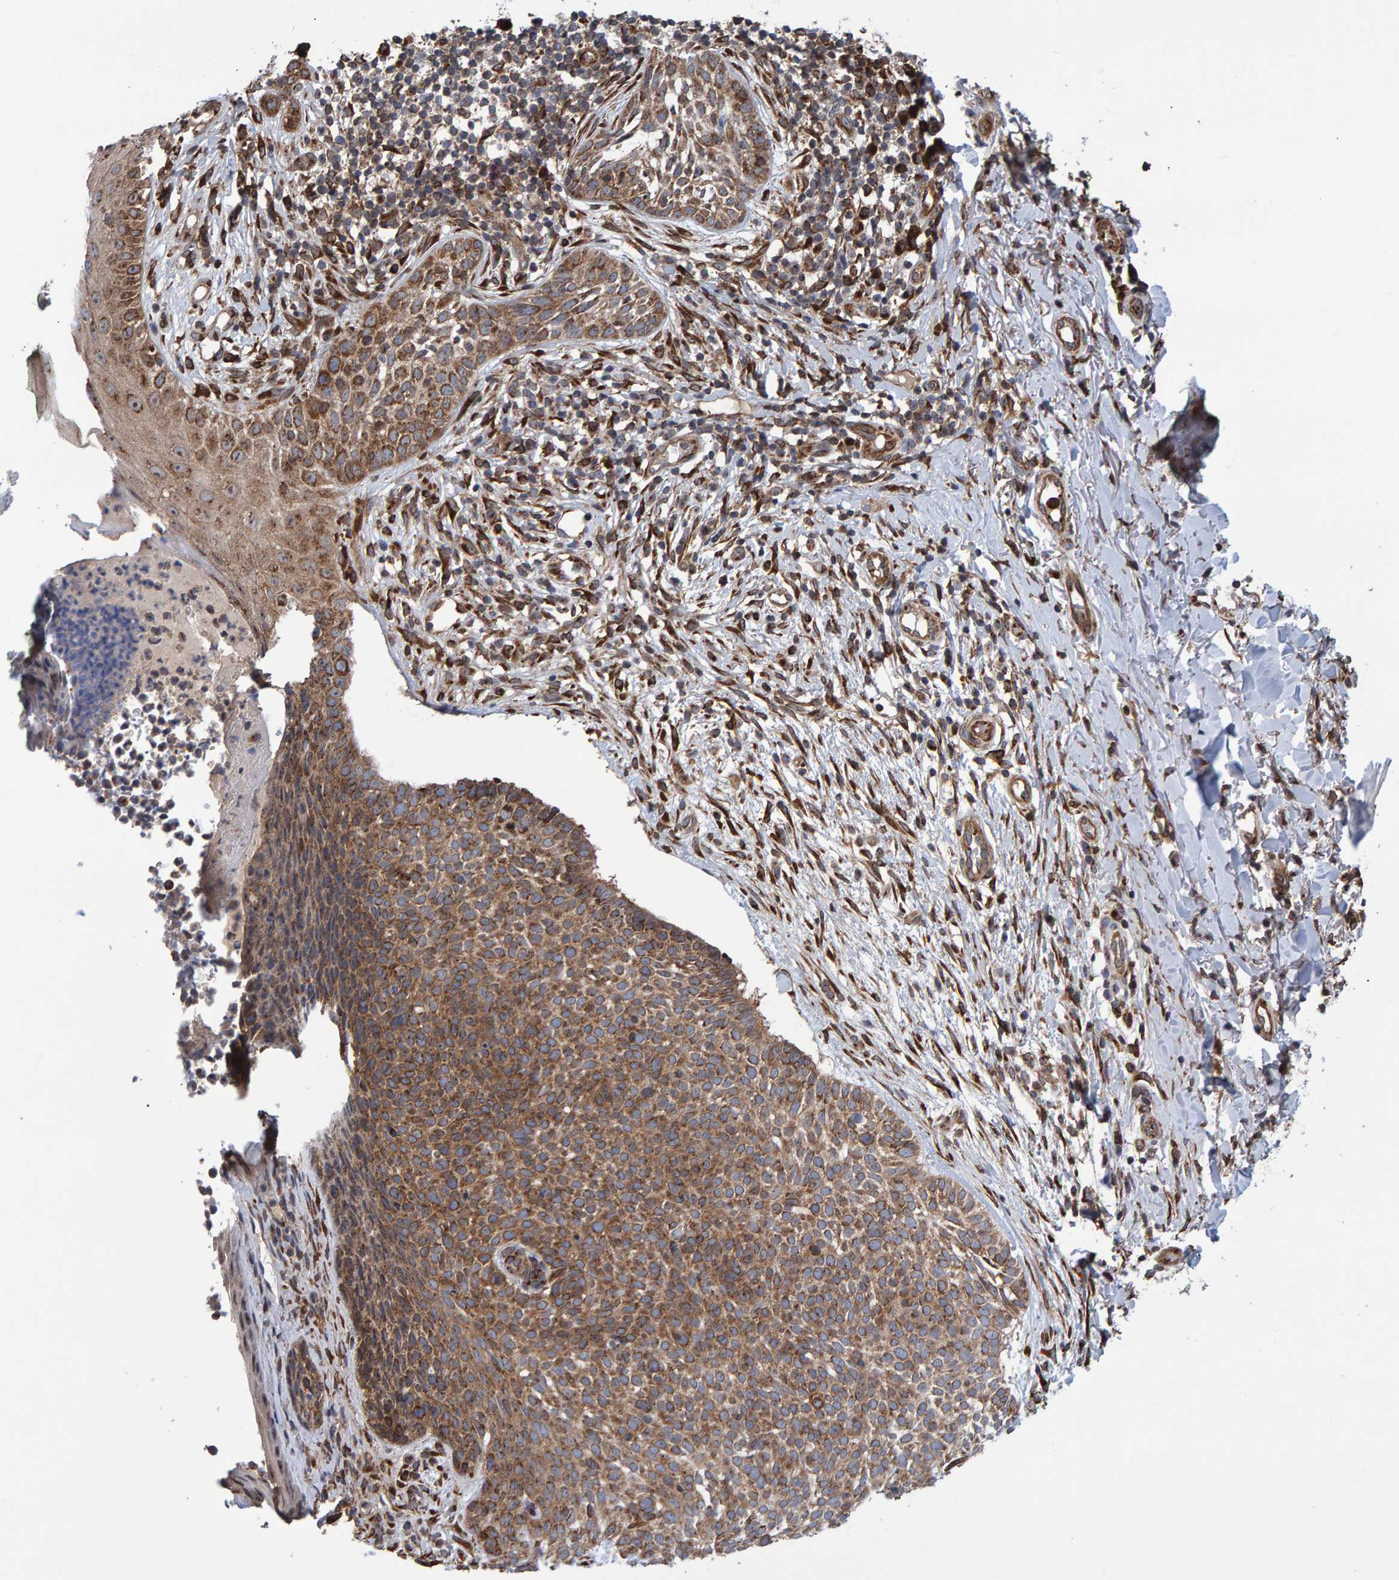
{"staining": {"intensity": "moderate", "quantity": ">75%", "location": "cytoplasmic/membranous"}, "tissue": "skin cancer", "cell_type": "Tumor cells", "image_type": "cancer", "snomed": [{"axis": "morphology", "description": "Normal tissue, NOS"}, {"axis": "morphology", "description": "Basal cell carcinoma"}, {"axis": "topography", "description": "Skin"}], "caption": "Tumor cells show moderate cytoplasmic/membranous positivity in about >75% of cells in skin cancer (basal cell carcinoma).", "gene": "FAM117A", "patient": {"sex": "male", "age": 67}}